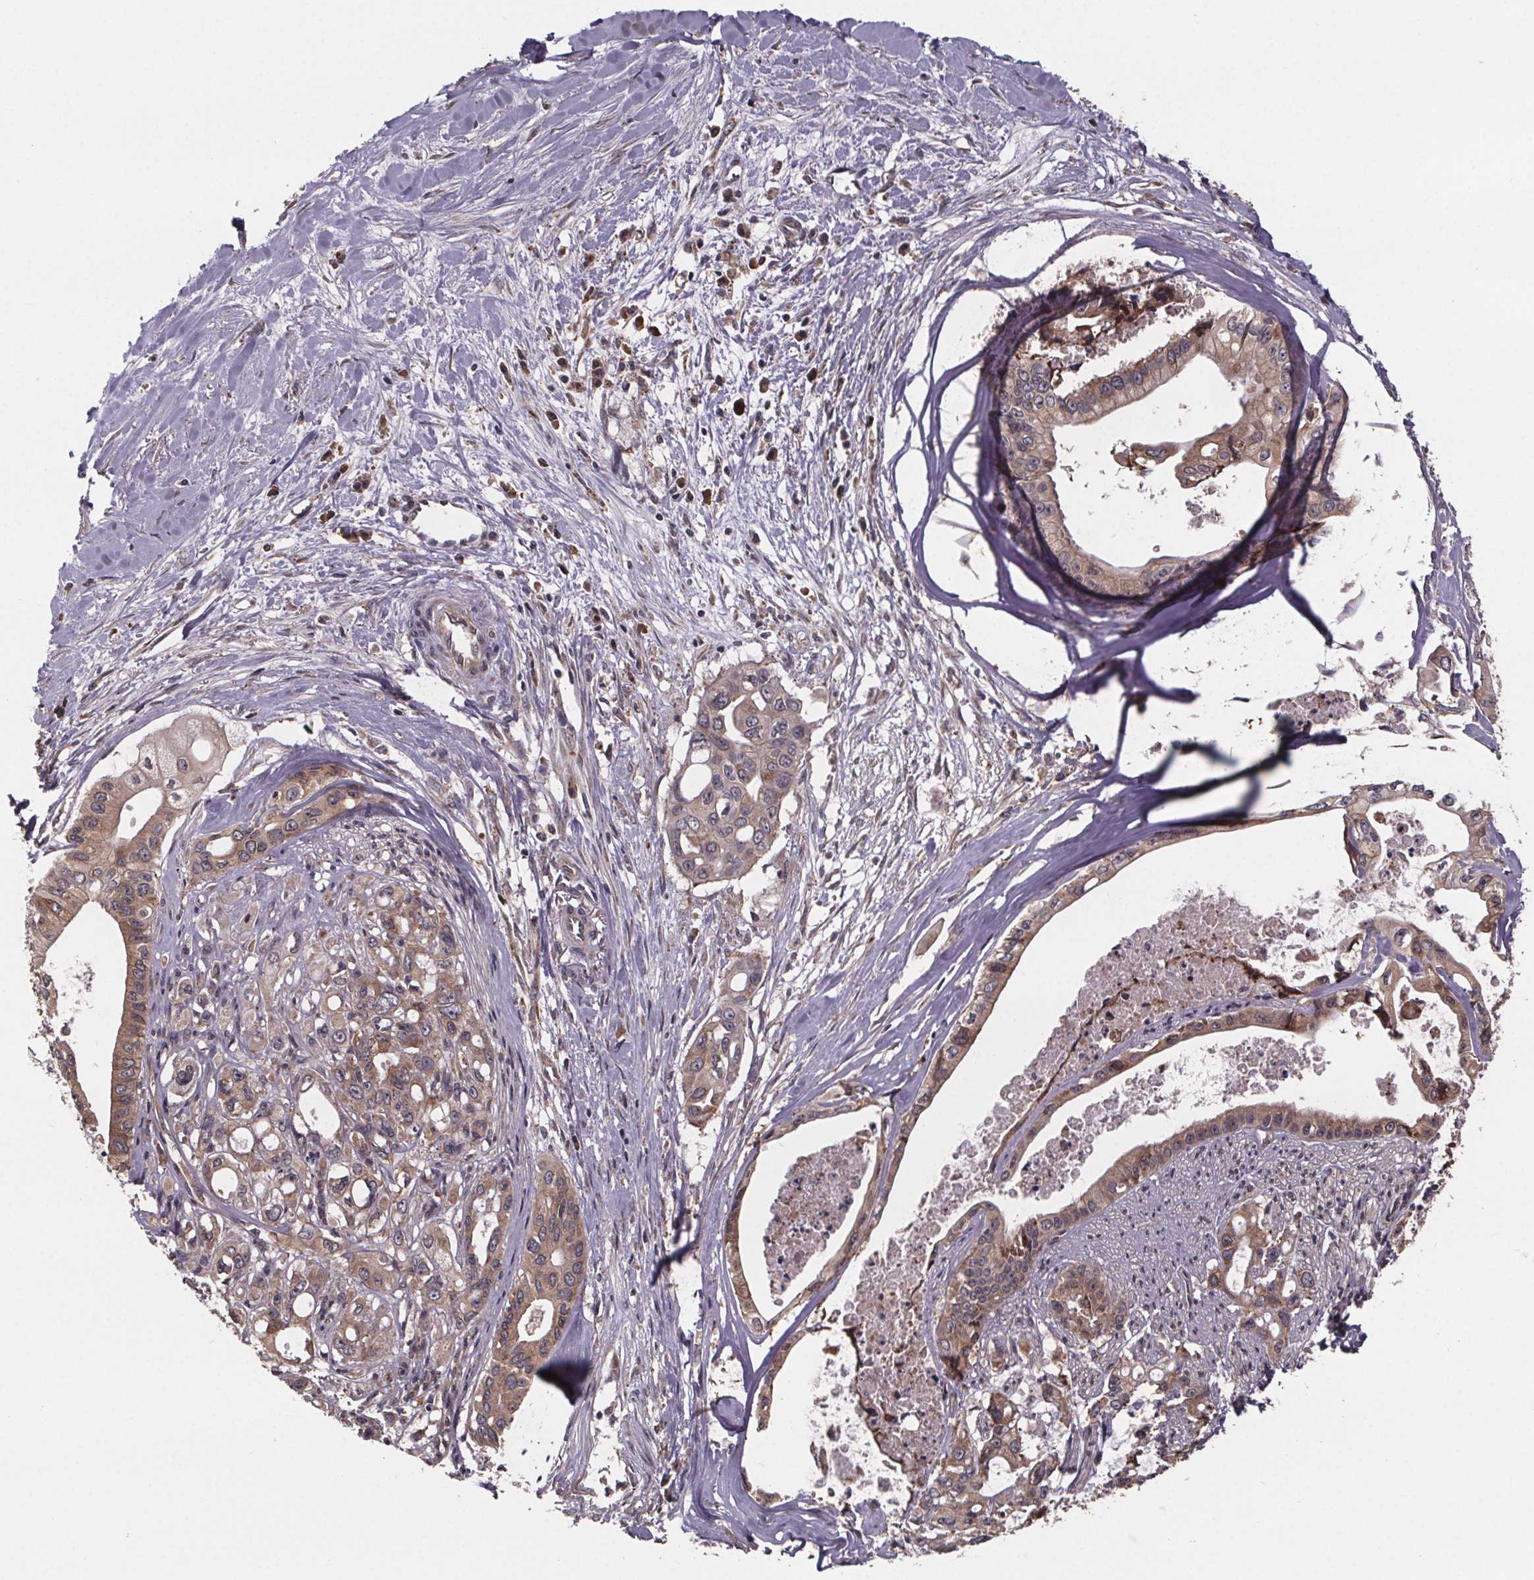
{"staining": {"intensity": "weak", "quantity": ">75%", "location": "cytoplasmic/membranous"}, "tissue": "pancreatic cancer", "cell_type": "Tumor cells", "image_type": "cancer", "snomed": [{"axis": "morphology", "description": "Adenocarcinoma, NOS"}, {"axis": "topography", "description": "Pancreas"}], "caption": "Protein expression analysis of human adenocarcinoma (pancreatic) reveals weak cytoplasmic/membranous expression in about >75% of tumor cells. (DAB IHC, brown staining for protein, blue staining for nuclei).", "gene": "SAT1", "patient": {"sex": "male", "age": 60}}